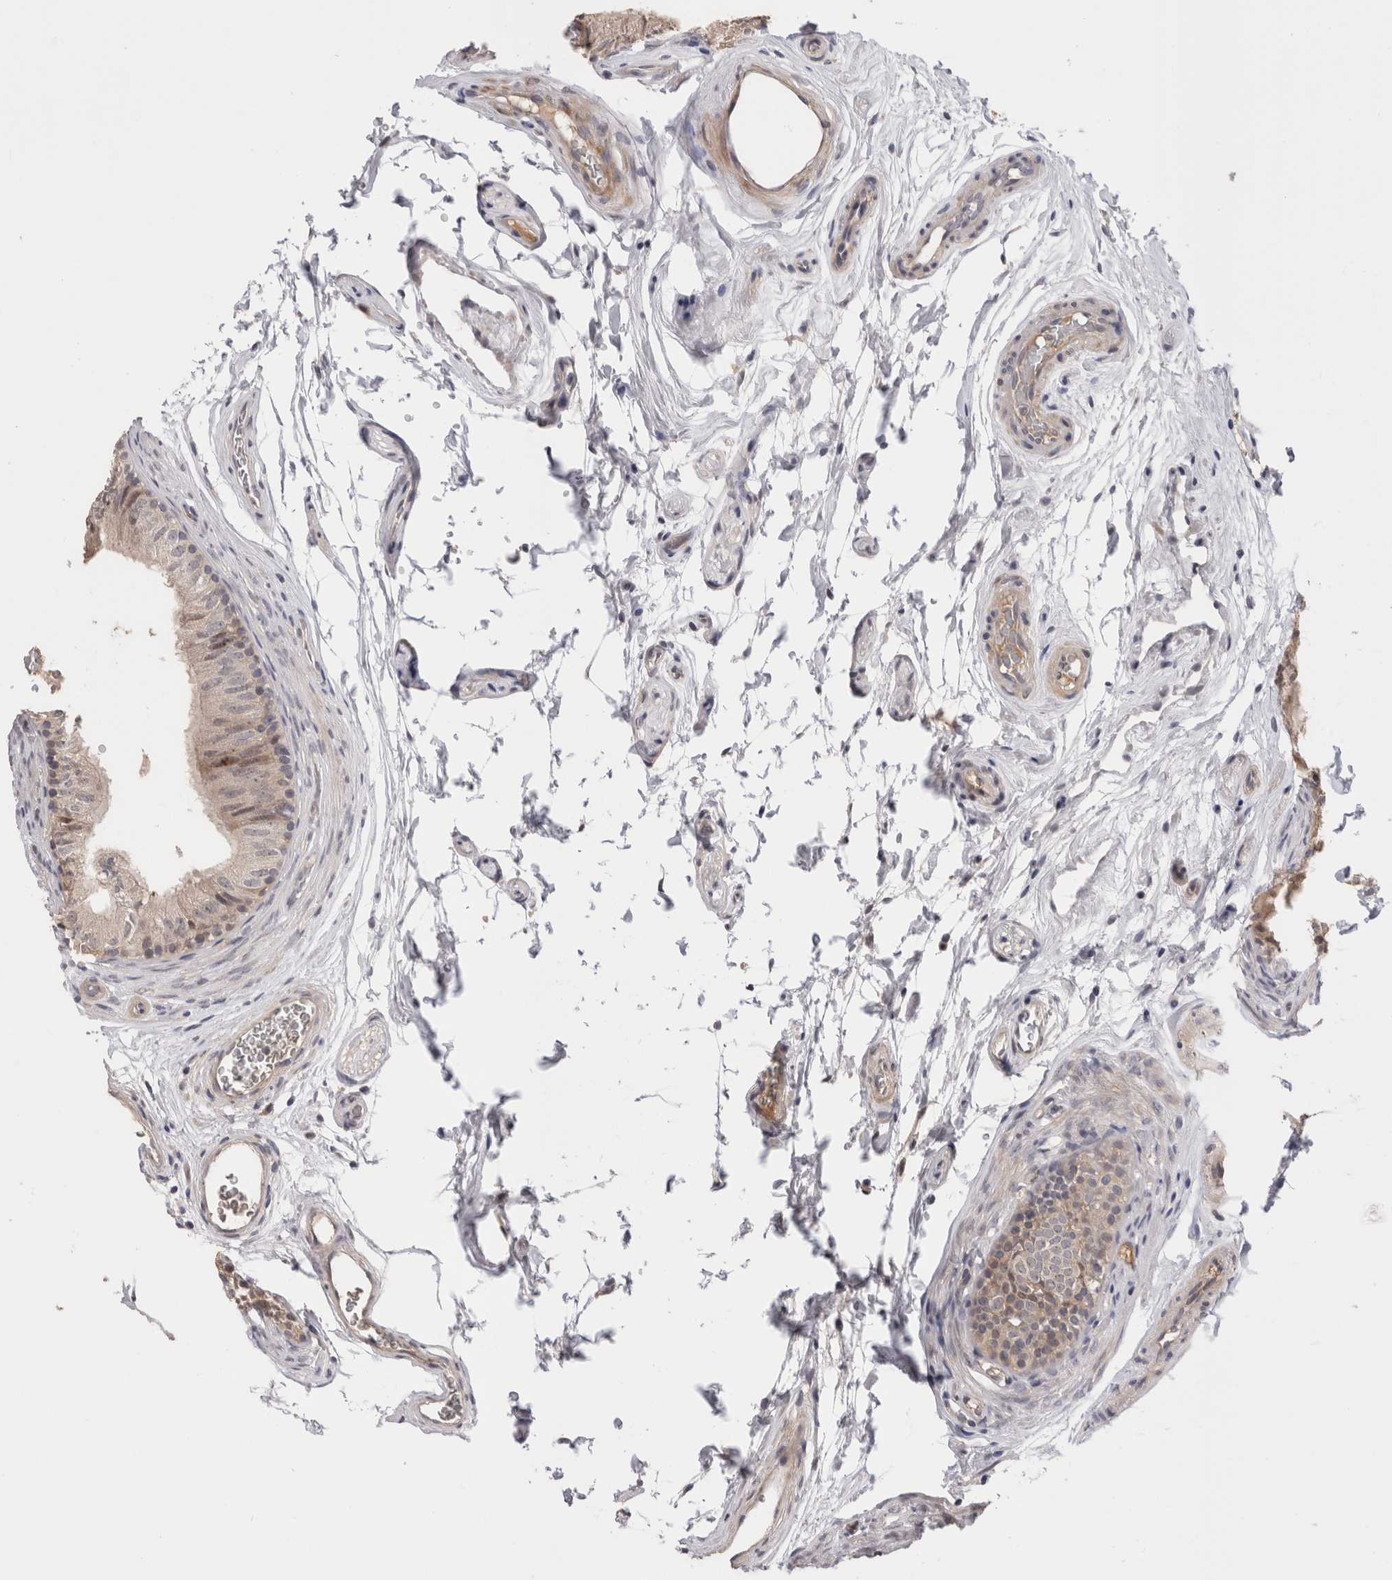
{"staining": {"intensity": "weak", "quantity": "<25%", "location": "cytoplasmic/membranous"}, "tissue": "epididymis", "cell_type": "Glandular cells", "image_type": "normal", "snomed": [{"axis": "morphology", "description": "Normal tissue, NOS"}, {"axis": "topography", "description": "Epididymis"}], "caption": "An image of human epididymis is negative for staining in glandular cells. (DAB immunohistochemistry, high magnification).", "gene": "CRYBG1", "patient": {"sex": "male", "age": 36}}